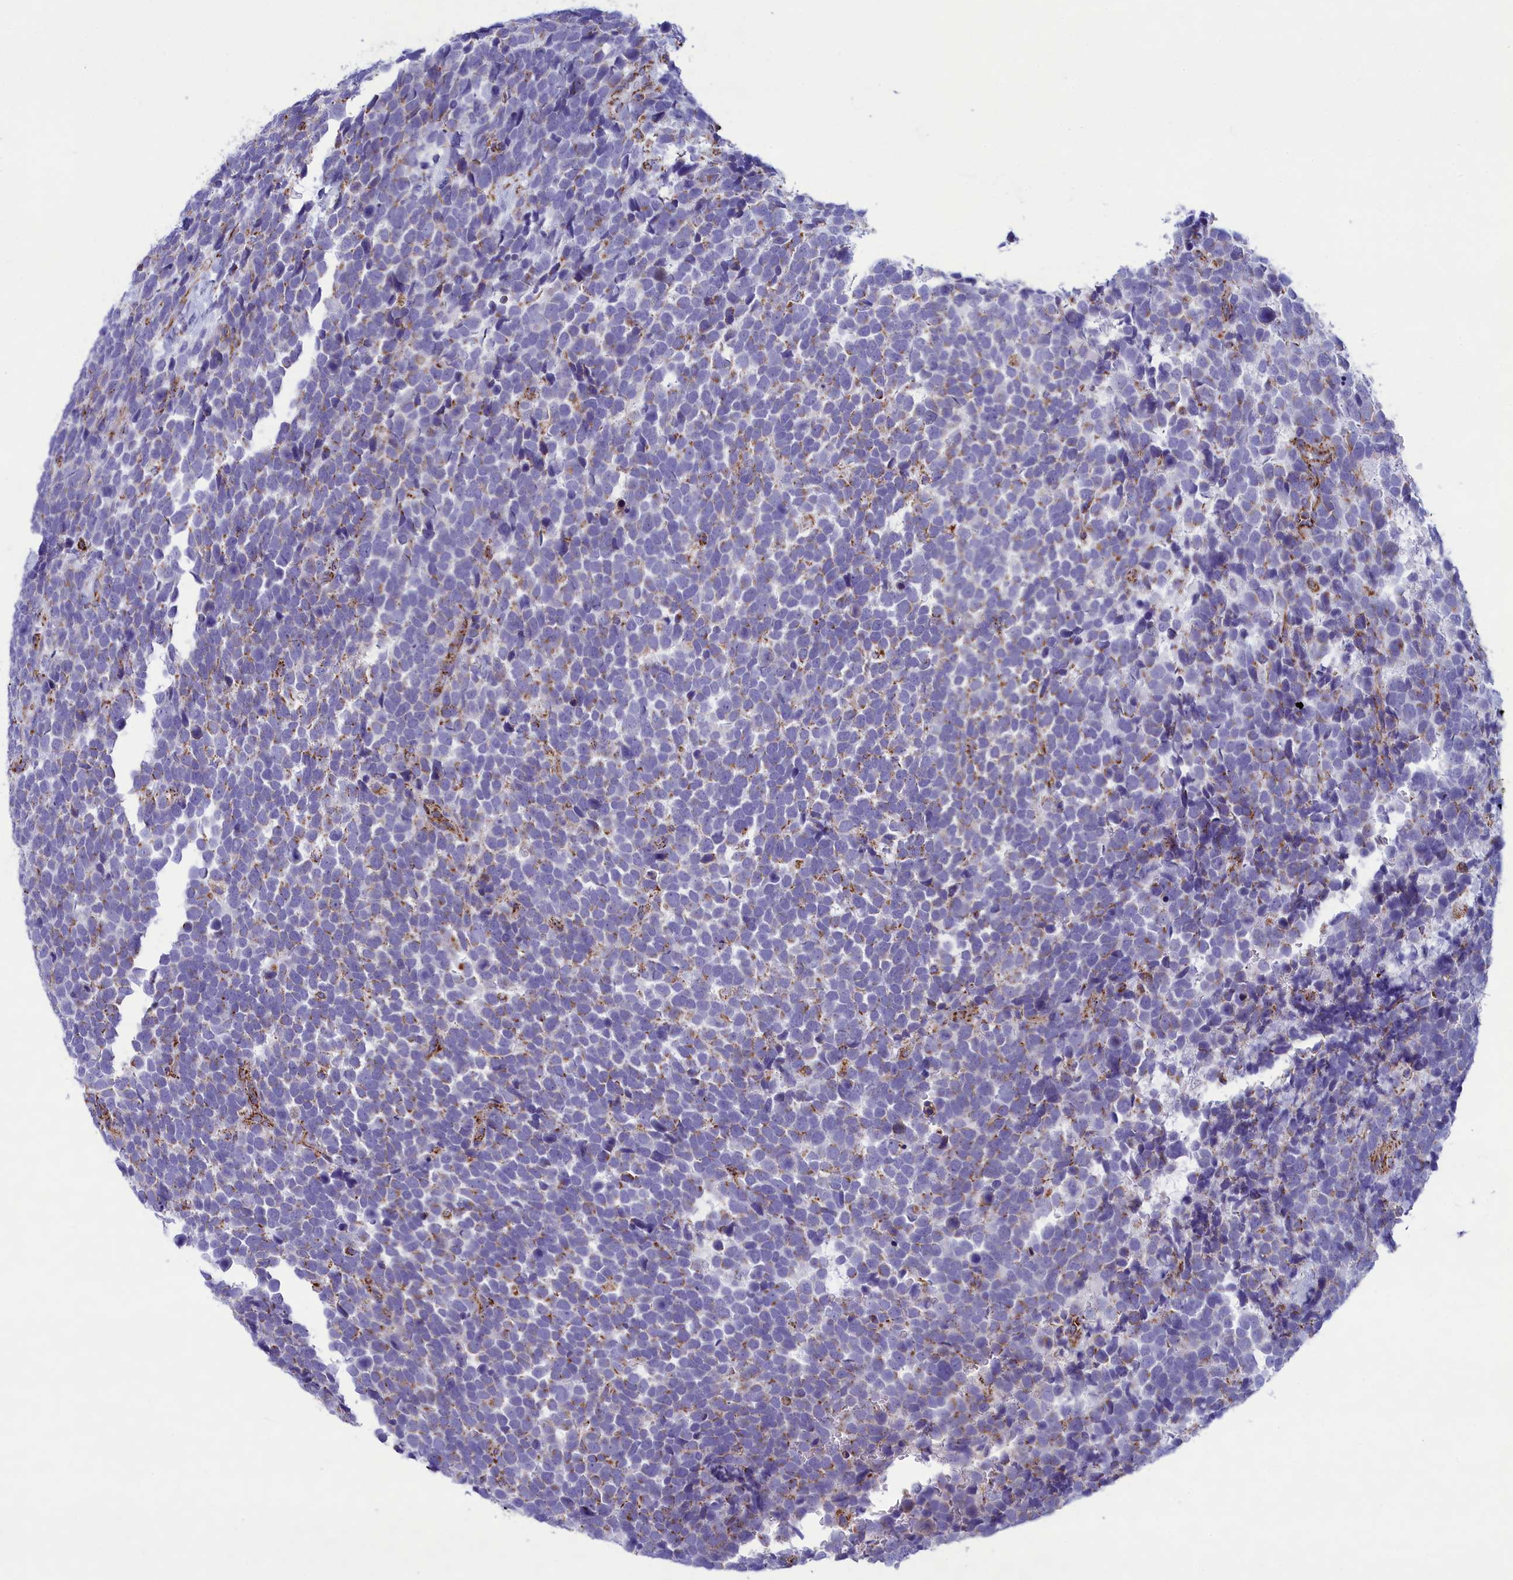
{"staining": {"intensity": "moderate", "quantity": "<25%", "location": "cytoplasmic/membranous"}, "tissue": "urothelial cancer", "cell_type": "Tumor cells", "image_type": "cancer", "snomed": [{"axis": "morphology", "description": "Urothelial carcinoma, High grade"}, {"axis": "topography", "description": "Urinary bladder"}], "caption": "About <25% of tumor cells in human high-grade urothelial carcinoma demonstrate moderate cytoplasmic/membranous protein staining as visualized by brown immunohistochemical staining.", "gene": "ISOC2", "patient": {"sex": "female", "age": 82}}